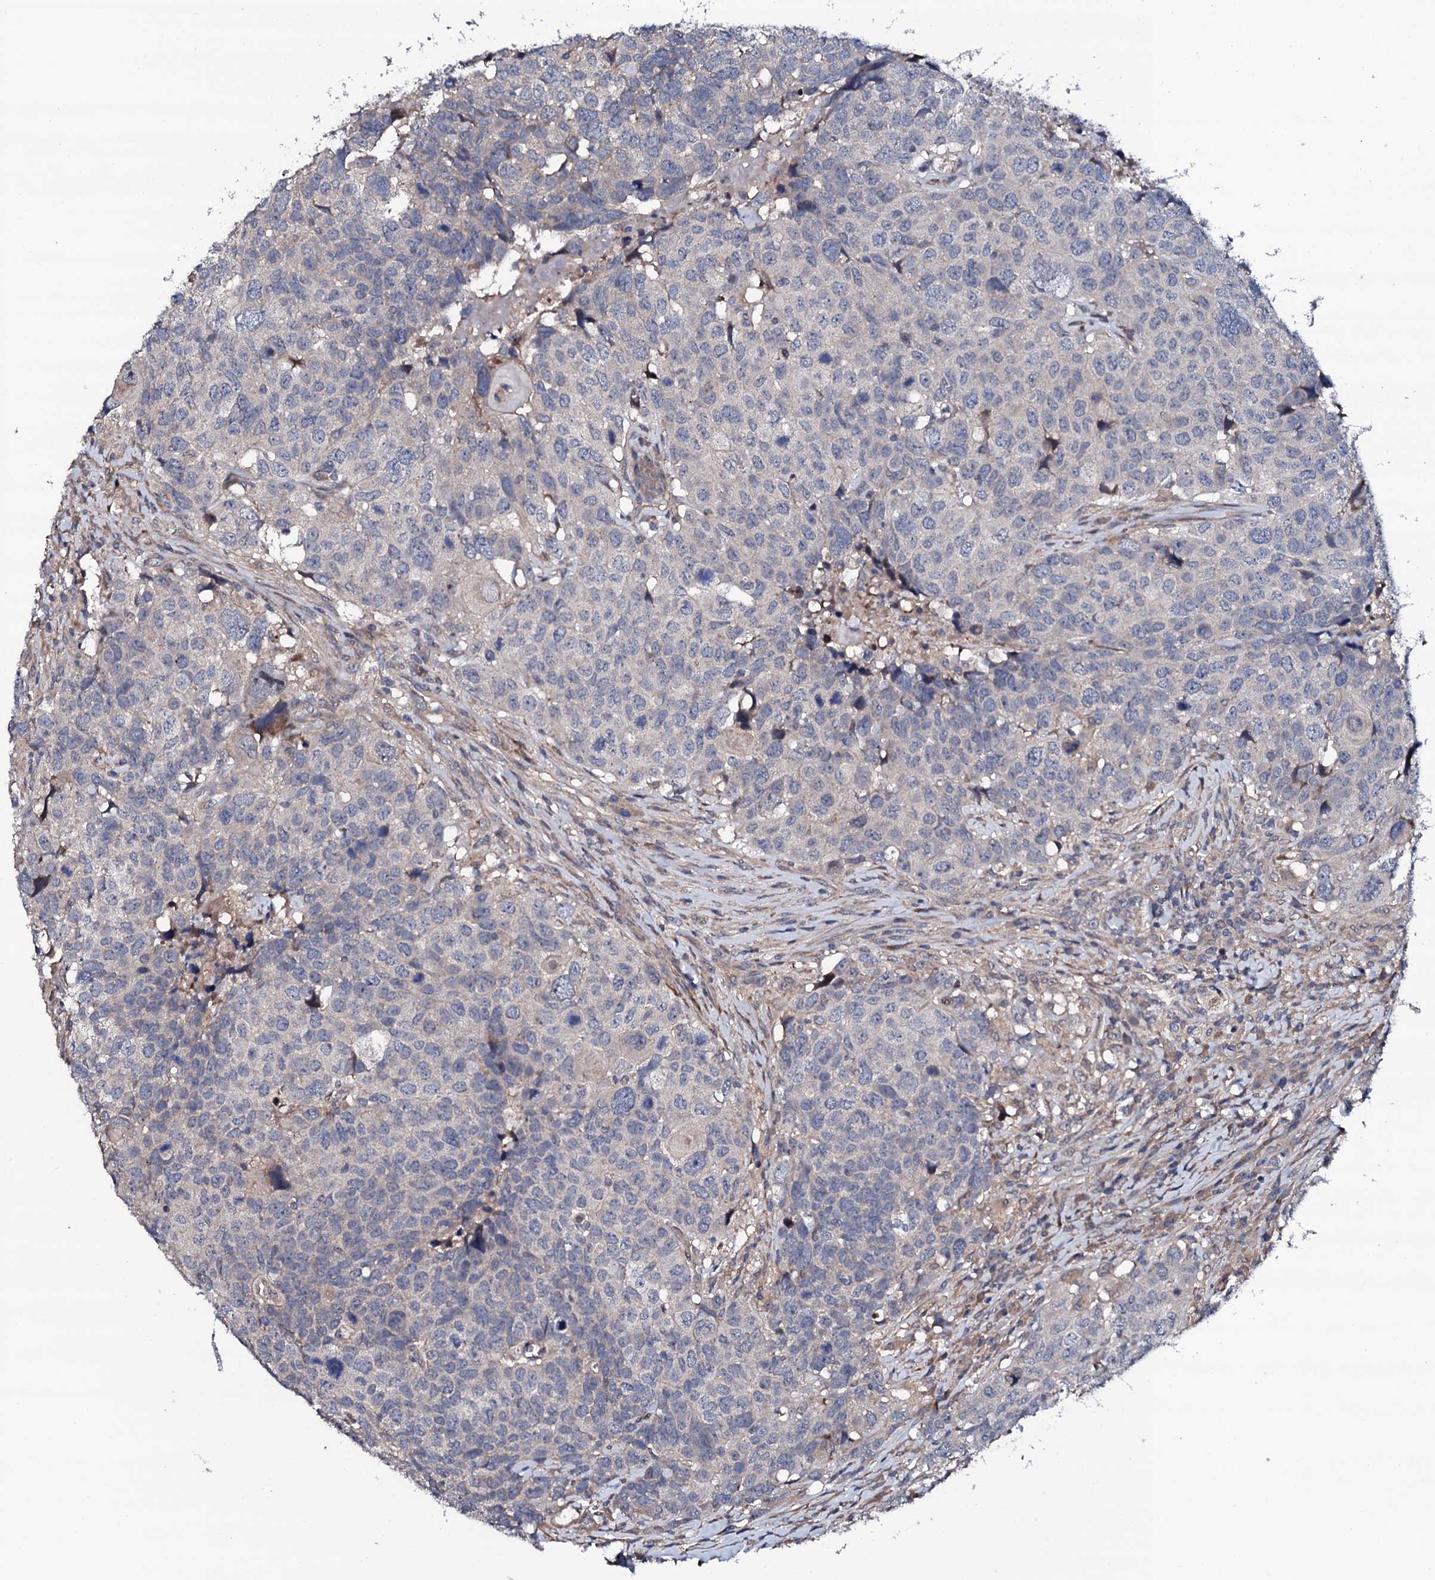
{"staining": {"intensity": "negative", "quantity": "none", "location": "none"}, "tissue": "head and neck cancer", "cell_type": "Tumor cells", "image_type": "cancer", "snomed": [{"axis": "morphology", "description": "Squamous cell carcinoma, NOS"}, {"axis": "topography", "description": "Head-Neck"}], "caption": "Photomicrograph shows no significant protein staining in tumor cells of head and neck squamous cell carcinoma.", "gene": "CIAO2A", "patient": {"sex": "male", "age": 66}}